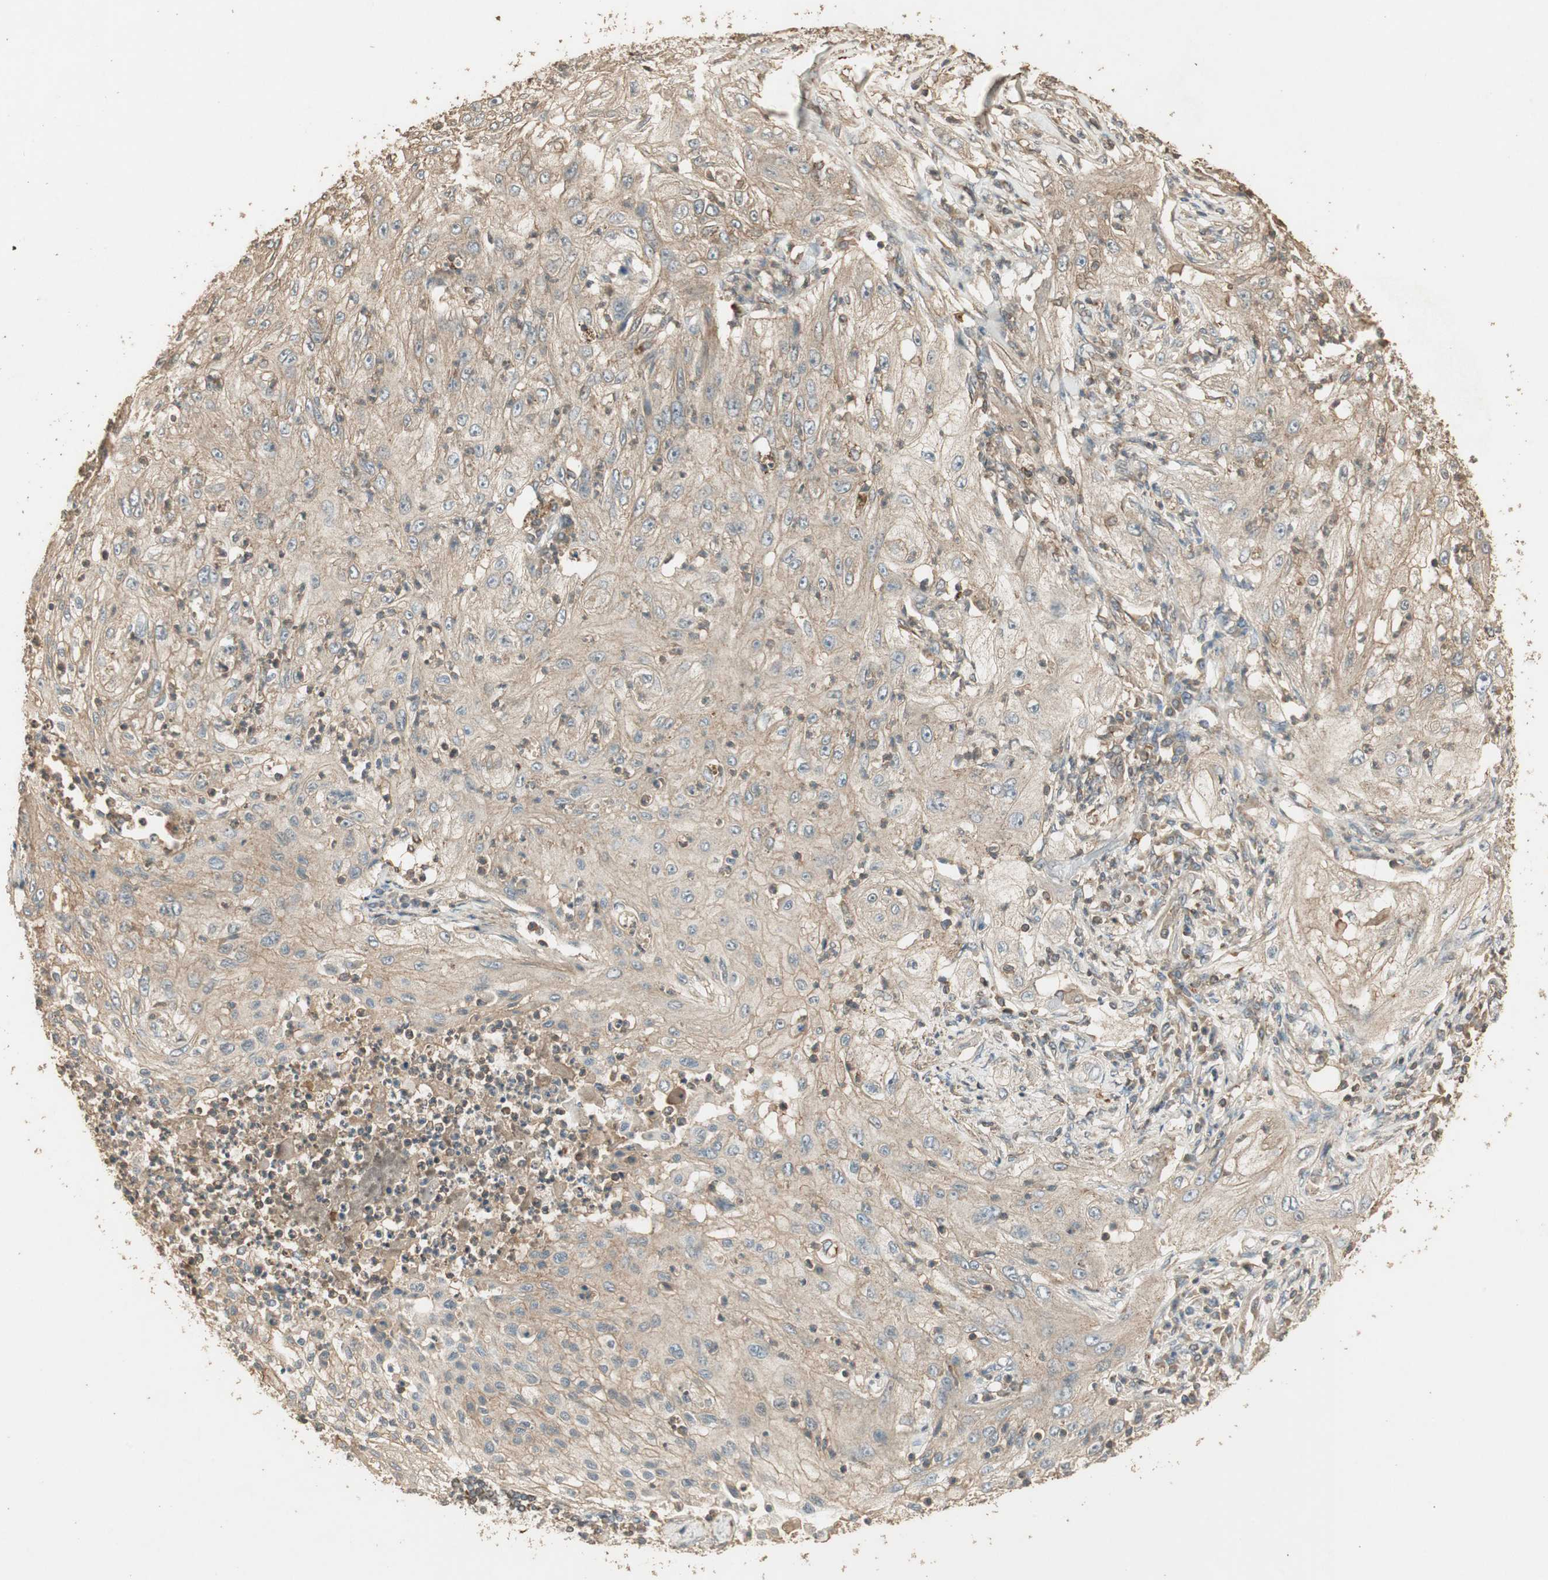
{"staining": {"intensity": "weak", "quantity": "25%-75%", "location": "cytoplasmic/membranous"}, "tissue": "lung cancer", "cell_type": "Tumor cells", "image_type": "cancer", "snomed": [{"axis": "morphology", "description": "Inflammation, NOS"}, {"axis": "morphology", "description": "Squamous cell carcinoma, NOS"}, {"axis": "topography", "description": "Lymph node"}, {"axis": "topography", "description": "Soft tissue"}, {"axis": "topography", "description": "Lung"}], "caption": "Squamous cell carcinoma (lung) stained for a protein (brown) demonstrates weak cytoplasmic/membranous positive expression in about 25%-75% of tumor cells.", "gene": "USP2", "patient": {"sex": "male", "age": 66}}